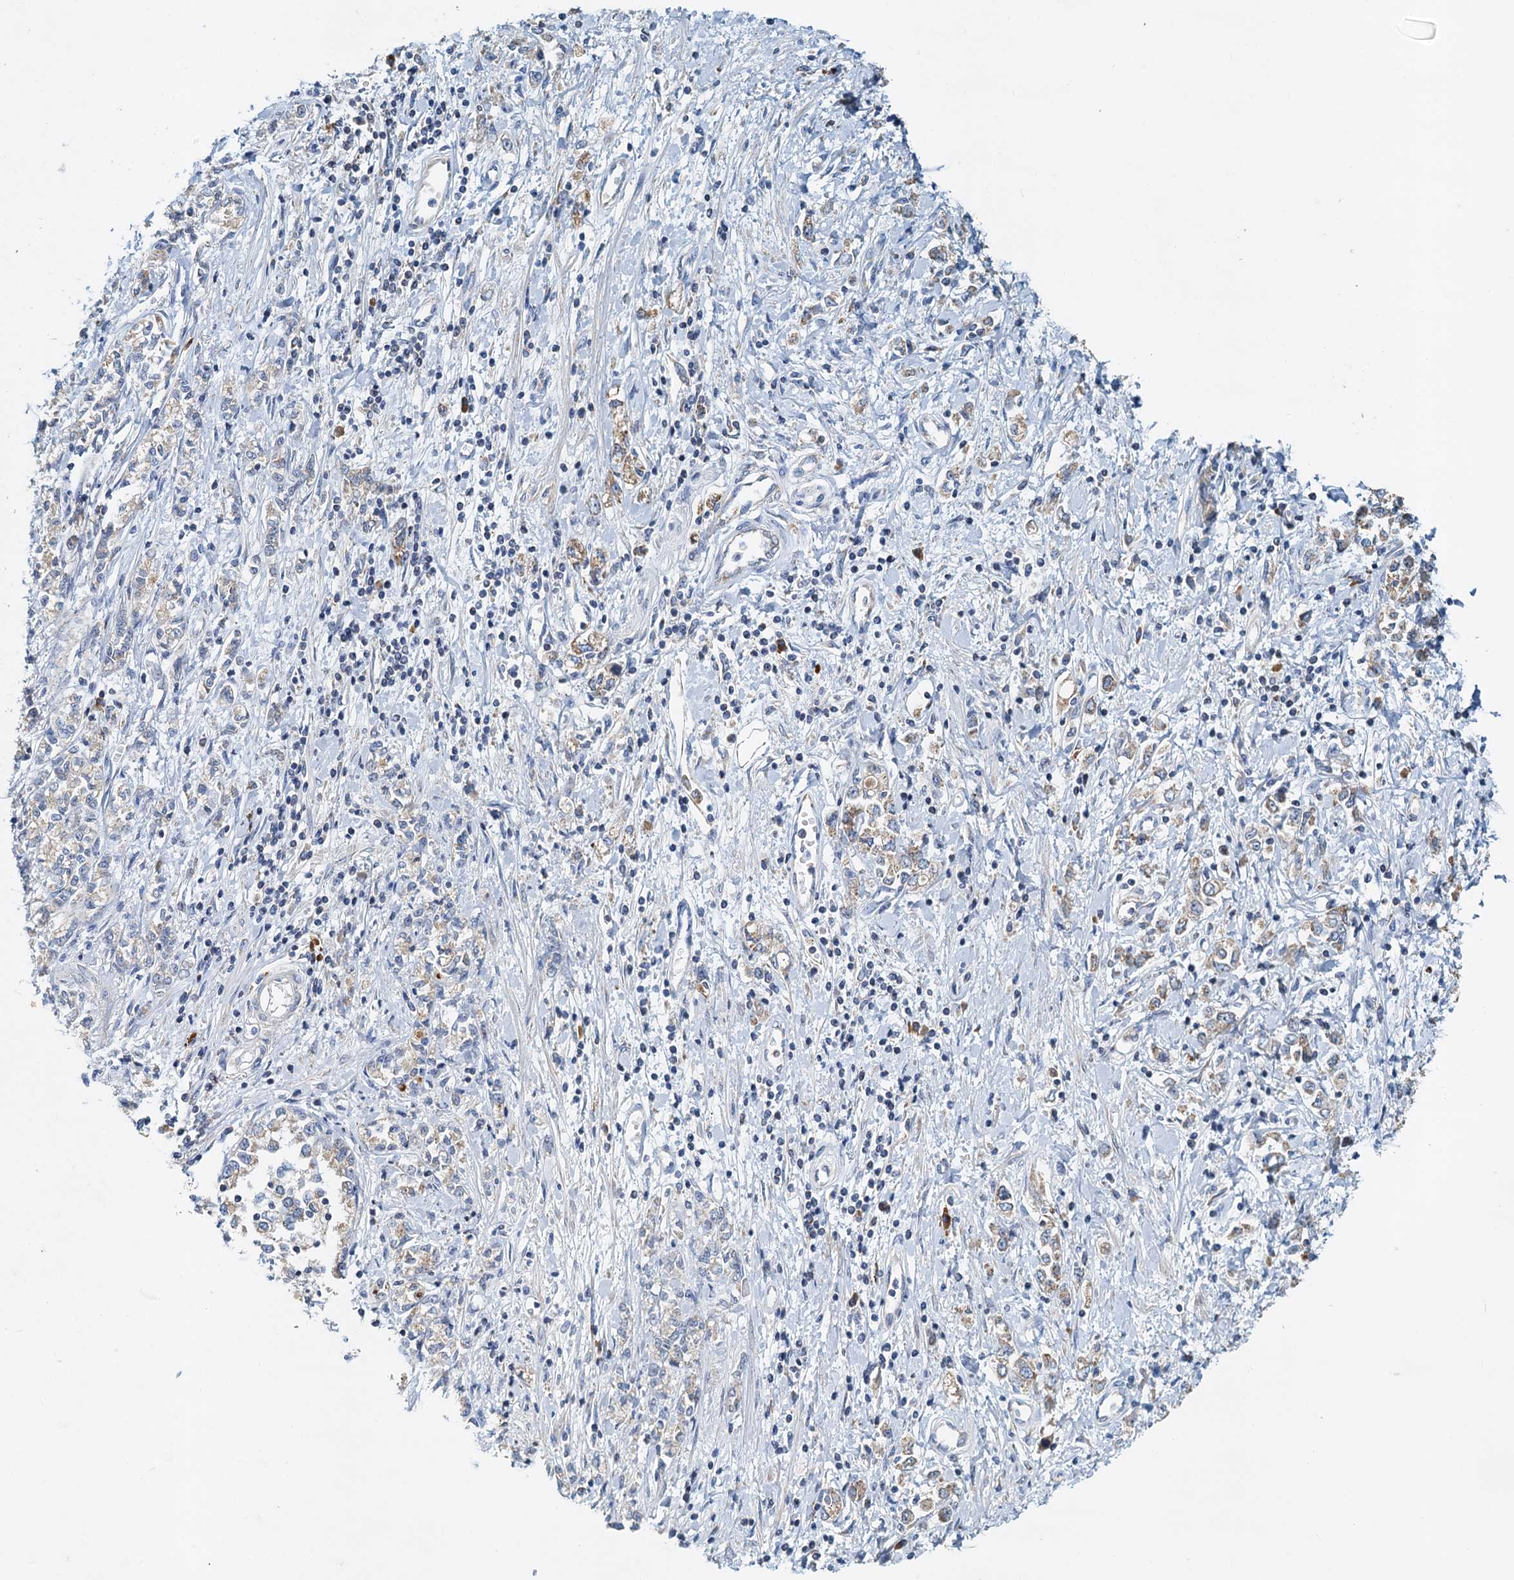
{"staining": {"intensity": "moderate", "quantity": "25%-75%", "location": "cytoplasmic/membranous"}, "tissue": "stomach cancer", "cell_type": "Tumor cells", "image_type": "cancer", "snomed": [{"axis": "morphology", "description": "Adenocarcinoma, NOS"}, {"axis": "topography", "description": "Stomach"}], "caption": "An image of adenocarcinoma (stomach) stained for a protein exhibits moderate cytoplasmic/membranous brown staining in tumor cells.", "gene": "POC1A", "patient": {"sex": "female", "age": 76}}